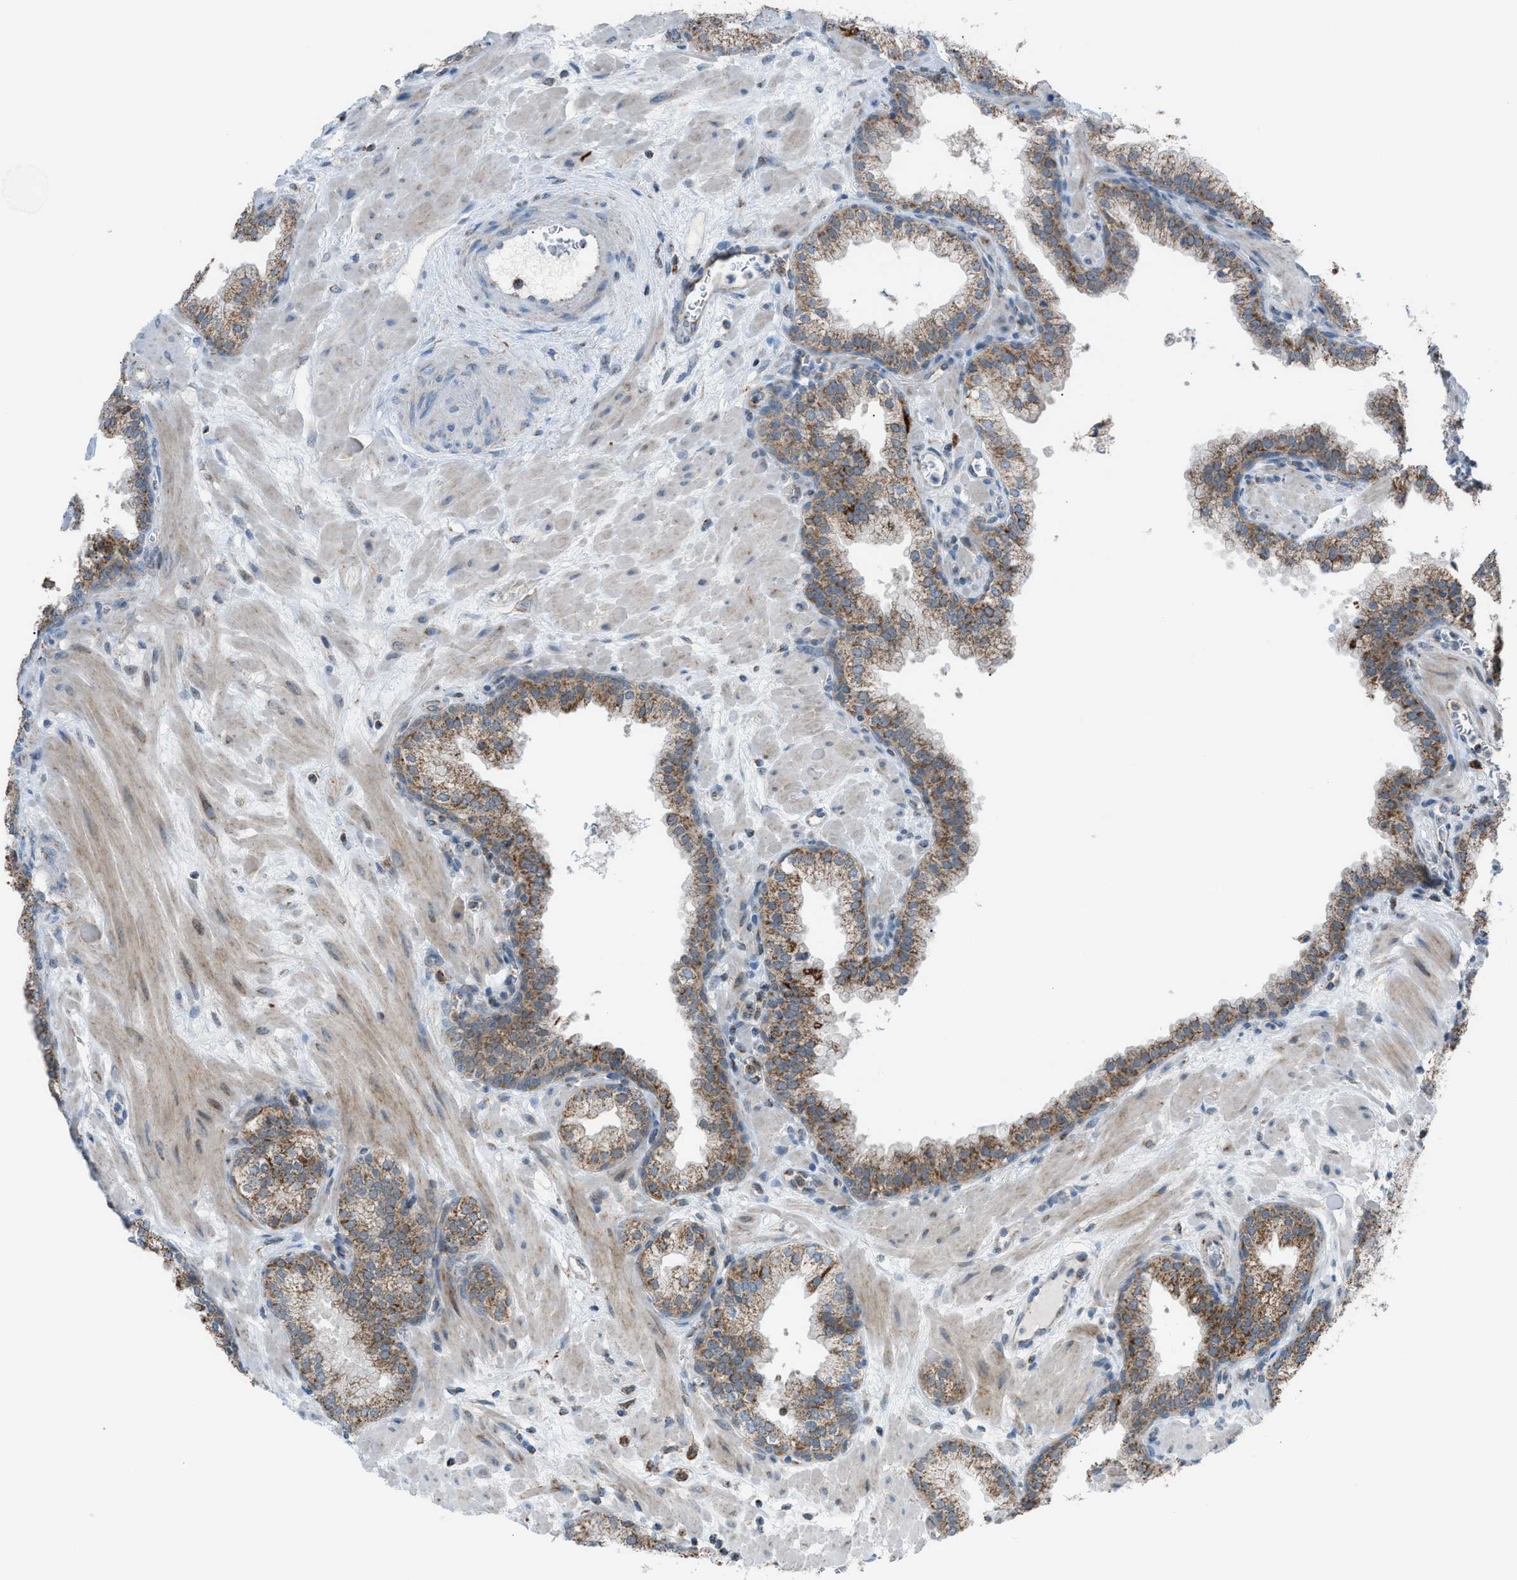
{"staining": {"intensity": "moderate", "quantity": ">75%", "location": "cytoplasmic/membranous"}, "tissue": "prostate", "cell_type": "Glandular cells", "image_type": "normal", "snomed": [{"axis": "morphology", "description": "Normal tissue, NOS"}, {"axis": "morphology", "description": "Urothelial carcinoma, Low grade"}, {"axis": "topography", "description": "Urinary bladder"}, {"axis": "topography", "description": "Prostate"}], "caption": "Immunohistochemistry (IHC) of benign human prostate demonstrates medium levels of moderate cytoplasmic/membranous staining in approximately >75% of glandular cells. (DAB (3,3'-diaminobenzidine) IHC with brightfield microscopy, high magnification).", "gene": "SRM", "patient": {"sex": "male", "age": 60}}